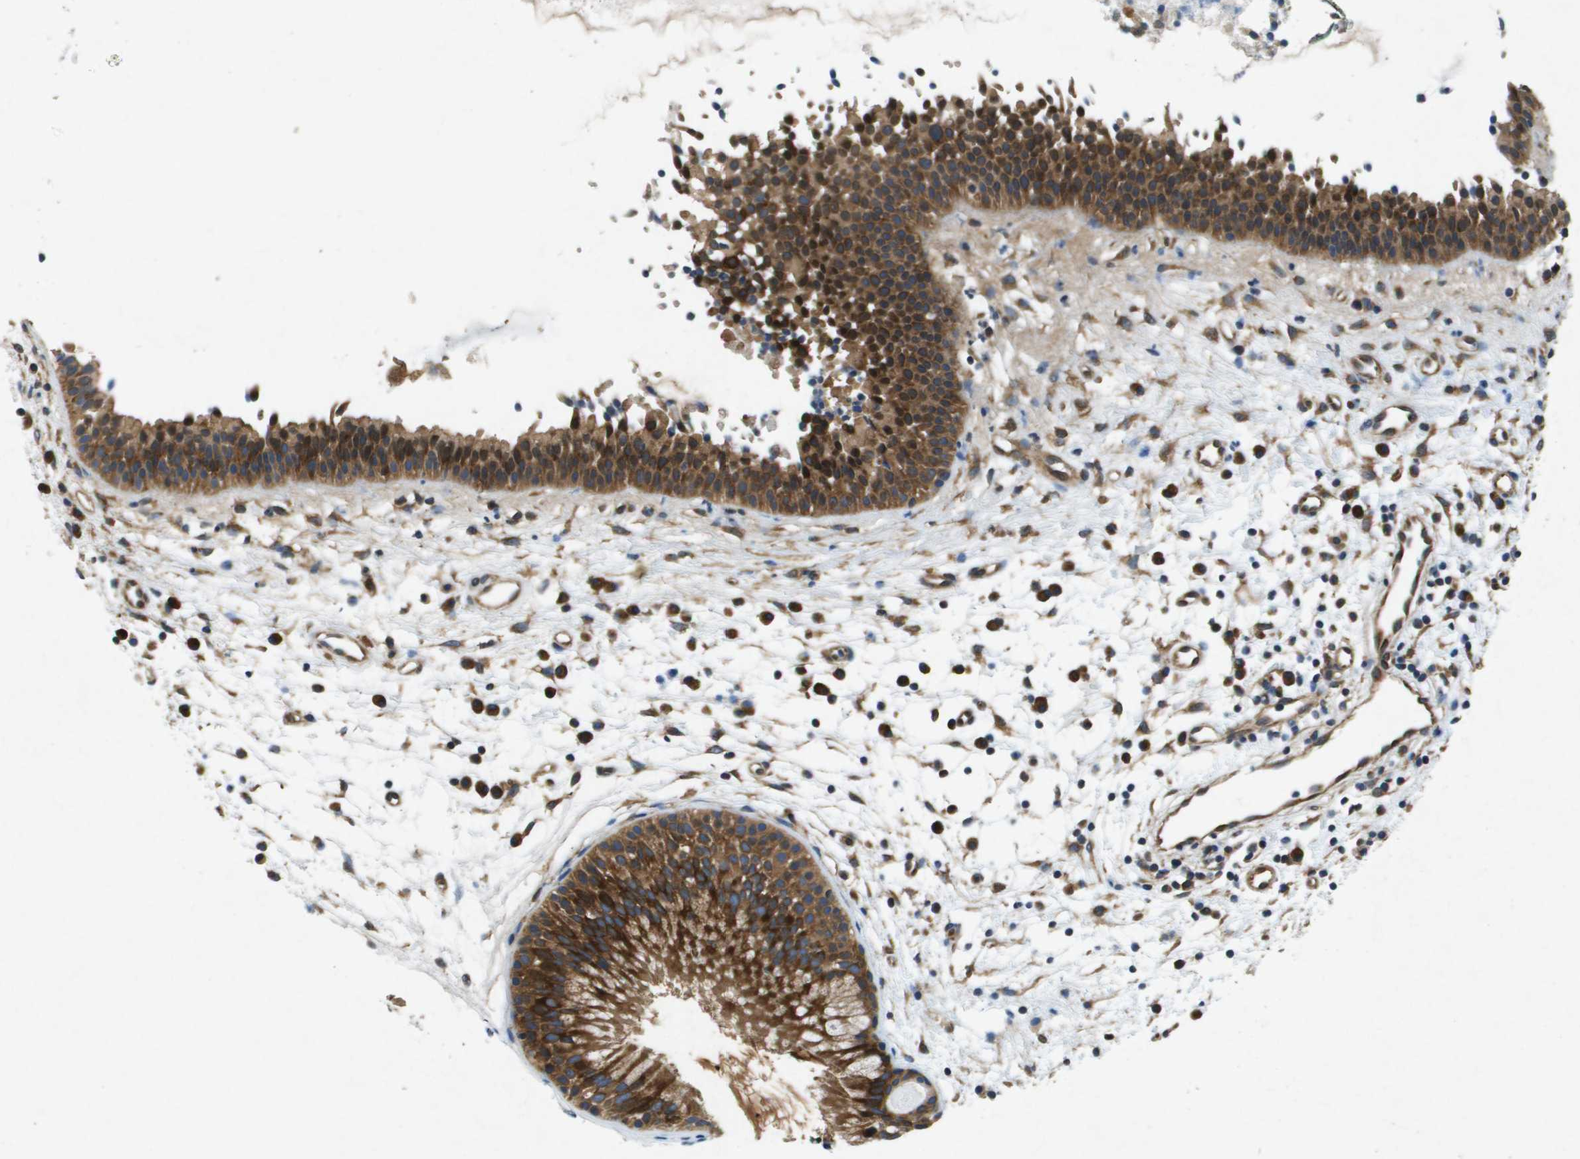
{"staining": {"intensity": "moderate", "quantity": ">75%", "location": "cytoplasmic/membranous"}, "tissue": "nasopharynx", "cell_type": "Respiratory epithelial cells", "image_type": "normal", "snomed": [{"axis": "morphology", "description": "Normal tissue, NOS"}, {"axis": "topography", "description": "Nasopharynx"}], "caption": "High-magnification brightfield microscopy of unremarkable nasopharynx stained with DAB (3,3'-diaminobenzidine) (brown) and counterstained with hematoxylin (blue). respiratory epithelial cells exhibit moderate cytoplasmic/membranous positivity is appreciated in about>75% of cells. (DAB IHC, brown staining for protein, blue staining for nuclei).", "gene": "PTPRT", "patient": {"sex": "male", "age": 21}}